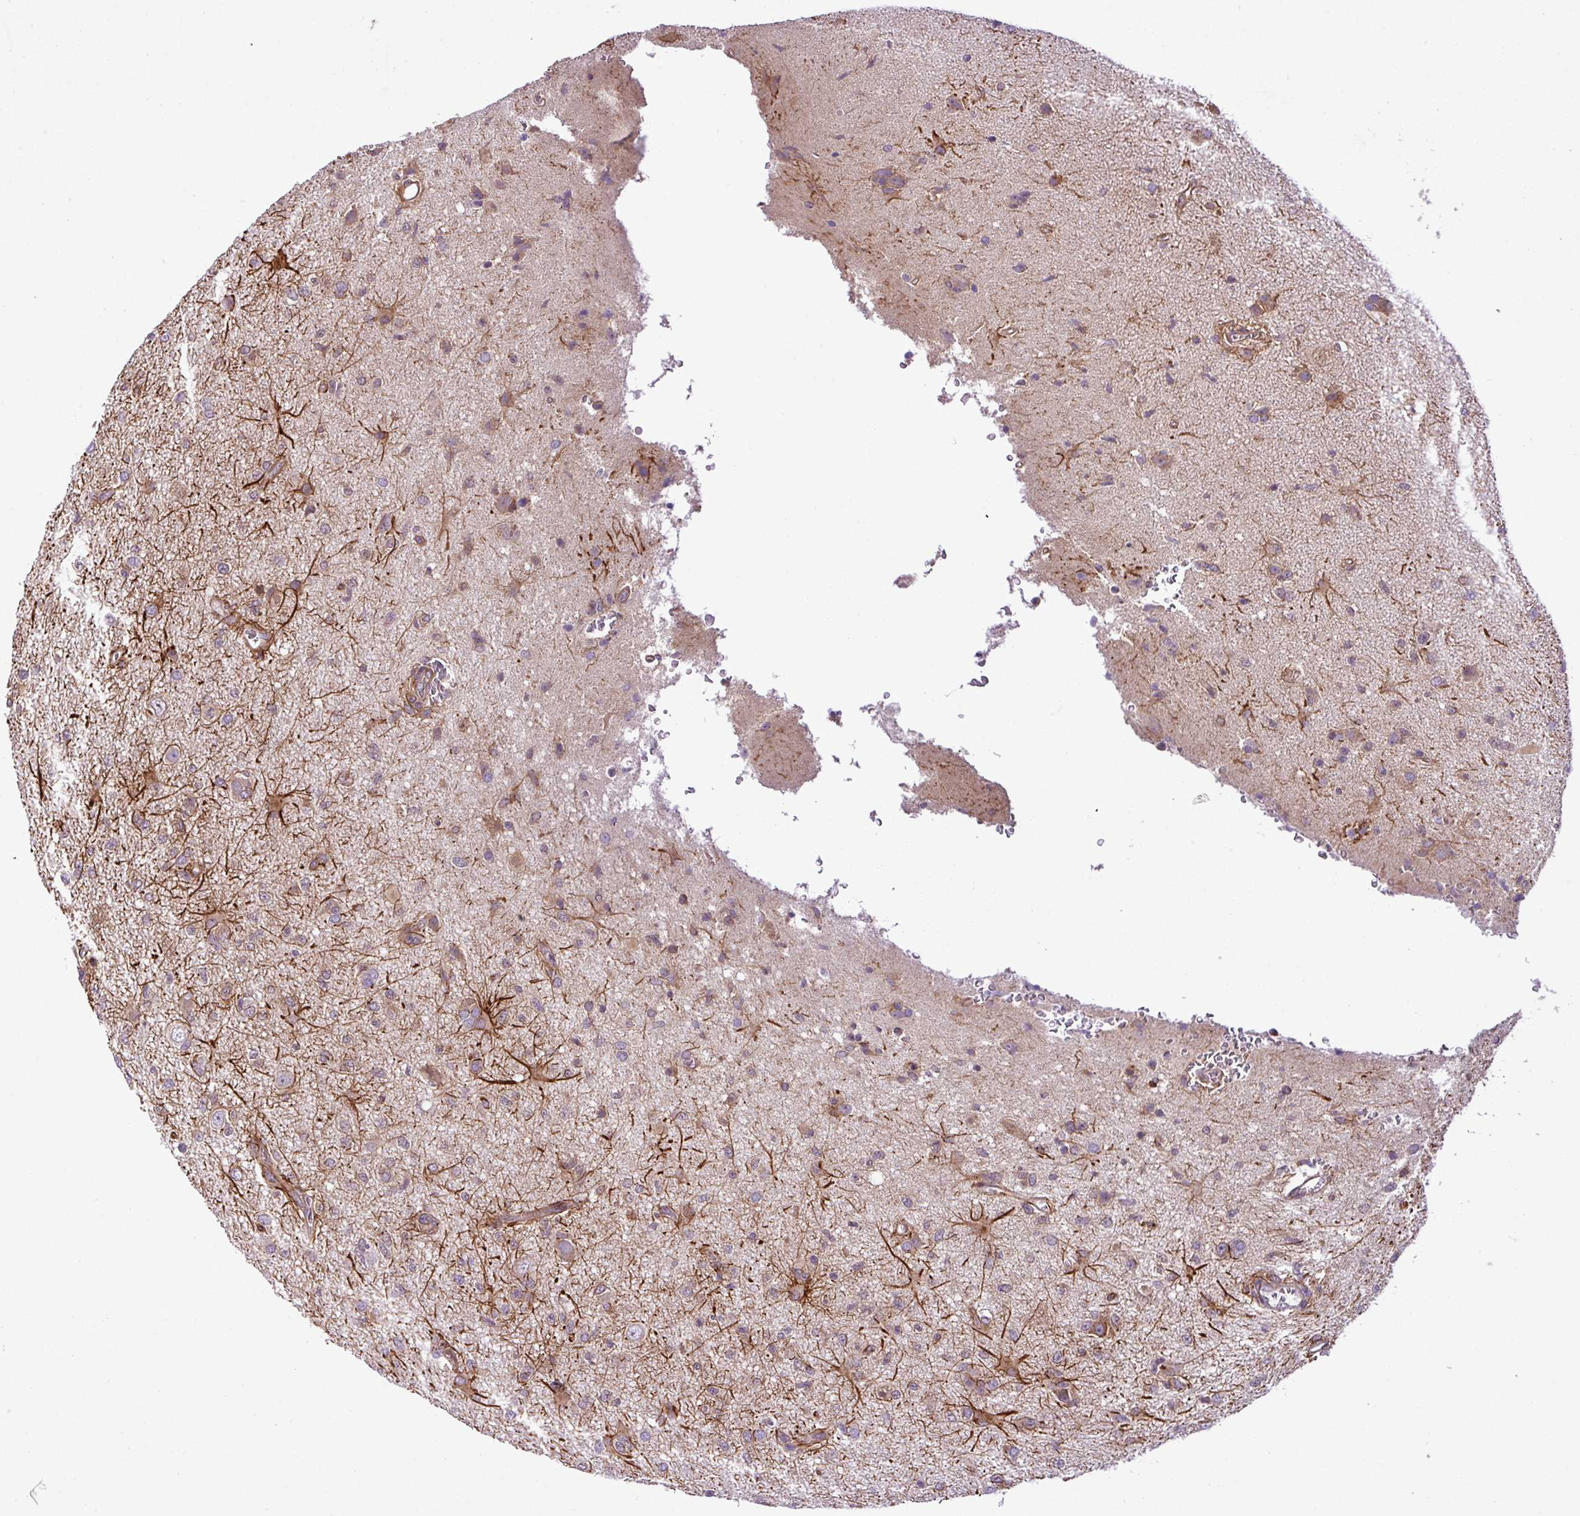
{"staining": {"intensity": "weak", "quantity": "<25%", "location": "cytoplasmic/membranous"}, "tissue": "glioma", "cell_type": "Tumor cells", "image_type": "cancer", "snomed": [{"axis": "morphology", "description": "Glioma, malignant, High grade"}, {"axis": "topography", "description": "Brain"}], "caption": "A high-resolution photomicrograph shows immunohistochemistry staining of malignant glioma (high-grade), which reveals no significant positivity in tumor cells.", "gene": "DLGAP4", "patient": {"sex": "female", "age": 57}}